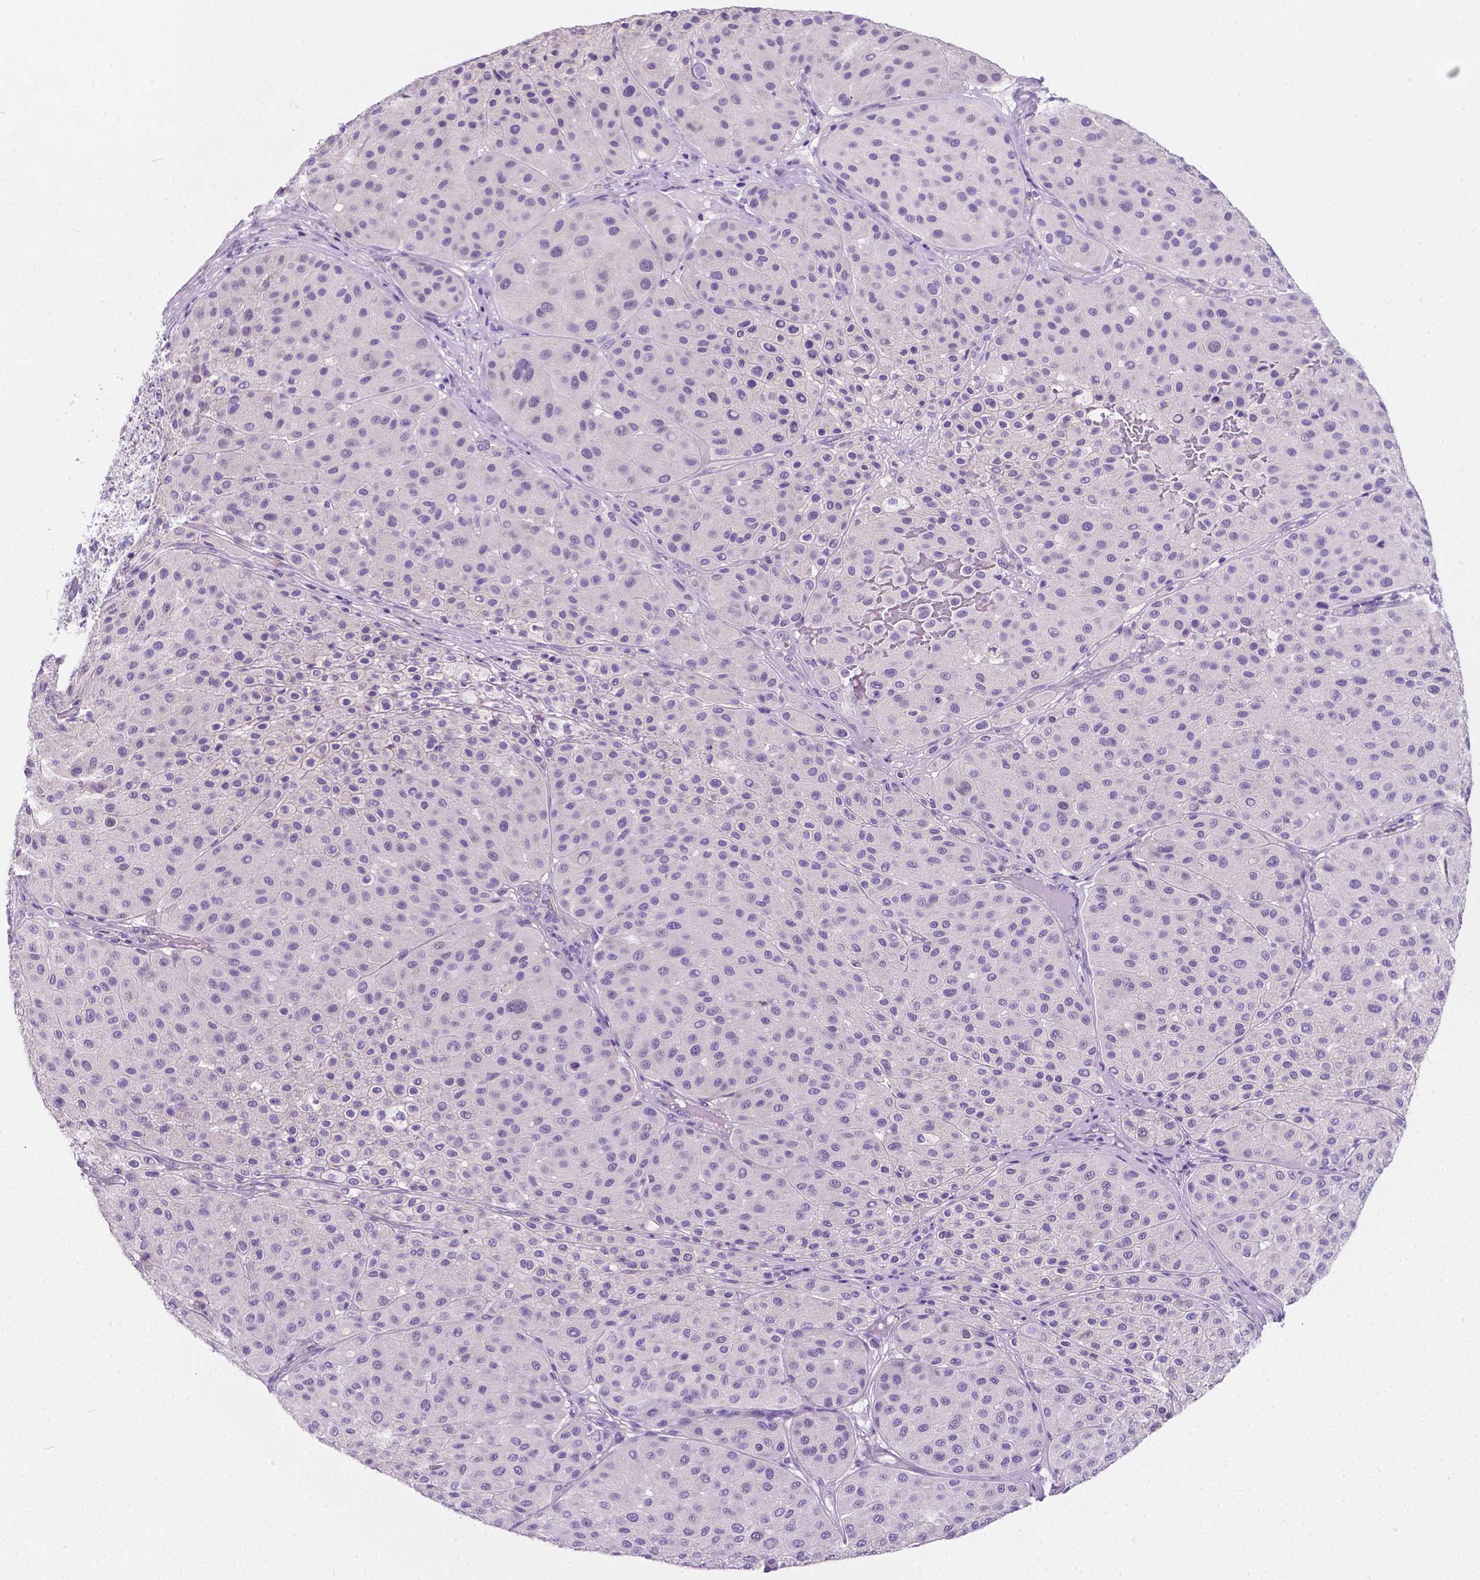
{"staining": {"intensity": "negative", "quantity": "none", "location": "none"}, "tissue": "melanoma", "cell_type": "Tumor cells", "image_type": "cancer", "snomed": [{"axis": "morphology", "description": "Malignant melanoma, Metastatic site"}, {"axis": "topography", "description": "Smooth muscle"}], "caption": "A high-resolution histopathology image shows immunohistochemistry (IHC) staining of malignant melanoma (metastatic site), which demonstrates no significant positivity in tumor cells.", "gene": "GNAO1", "patient": {"sex": "male", "age": 41}}